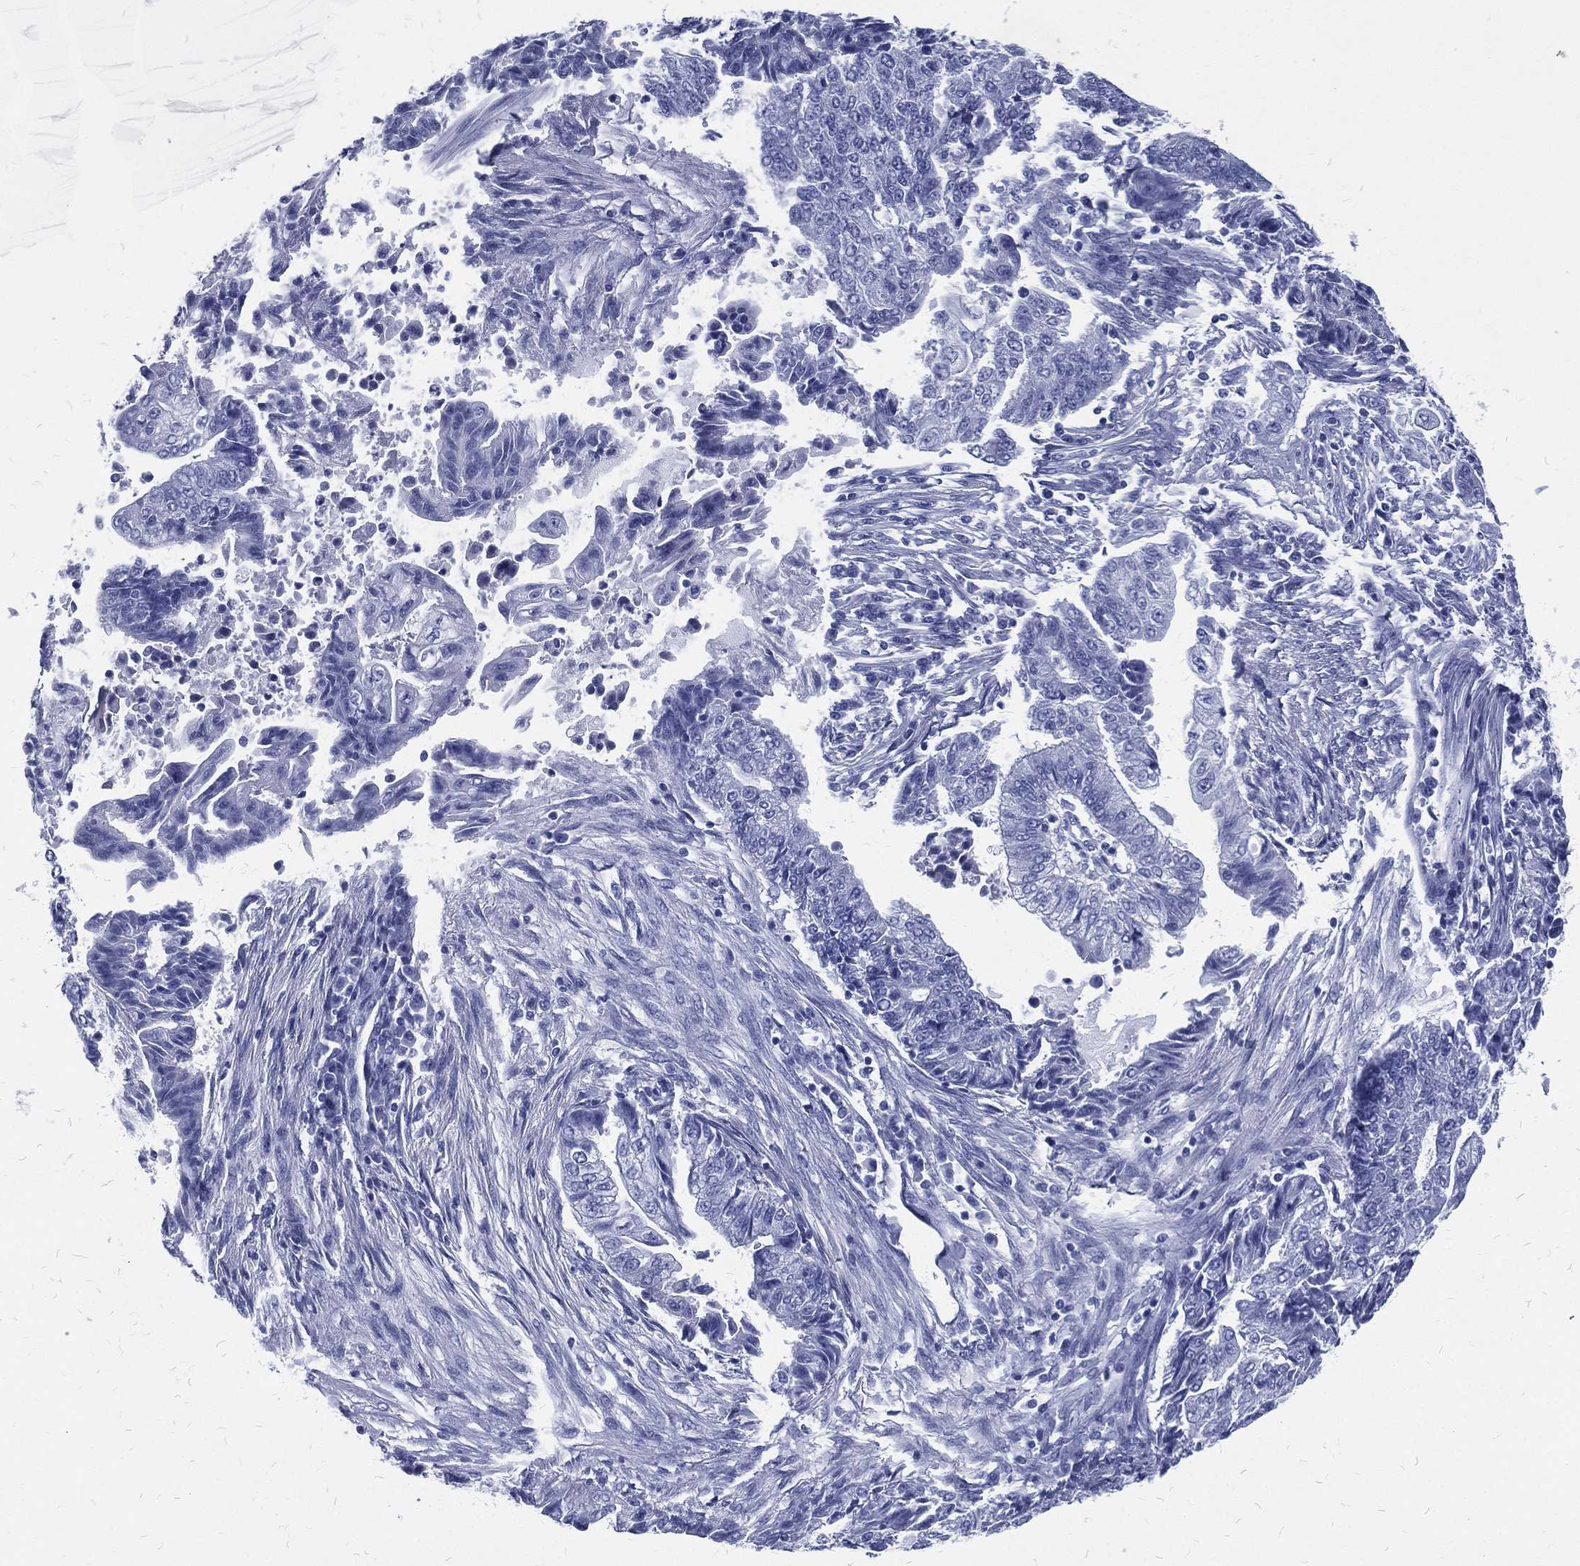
{"staining": {"intensity": "negative", "quantity": "none", "location": "none"}, "tissue": "endometrial cancer", "cell_type": "Tumor cells", "image_type": "cancer", "snomed": [{"axis": "morphology", "description": "Adenocarcinoma, NOS"}, {"axis": "topography", "description": "Uterus"}, {"axis": "topography", "description": "Endometrium"}], "caption": "Endometrial adenocarcinoma was stained to show a protein in brown. There is no significant positivity in tumor cells.", "gene": "RSPH4A", "patient": {"sex": "female", "age": 54}}